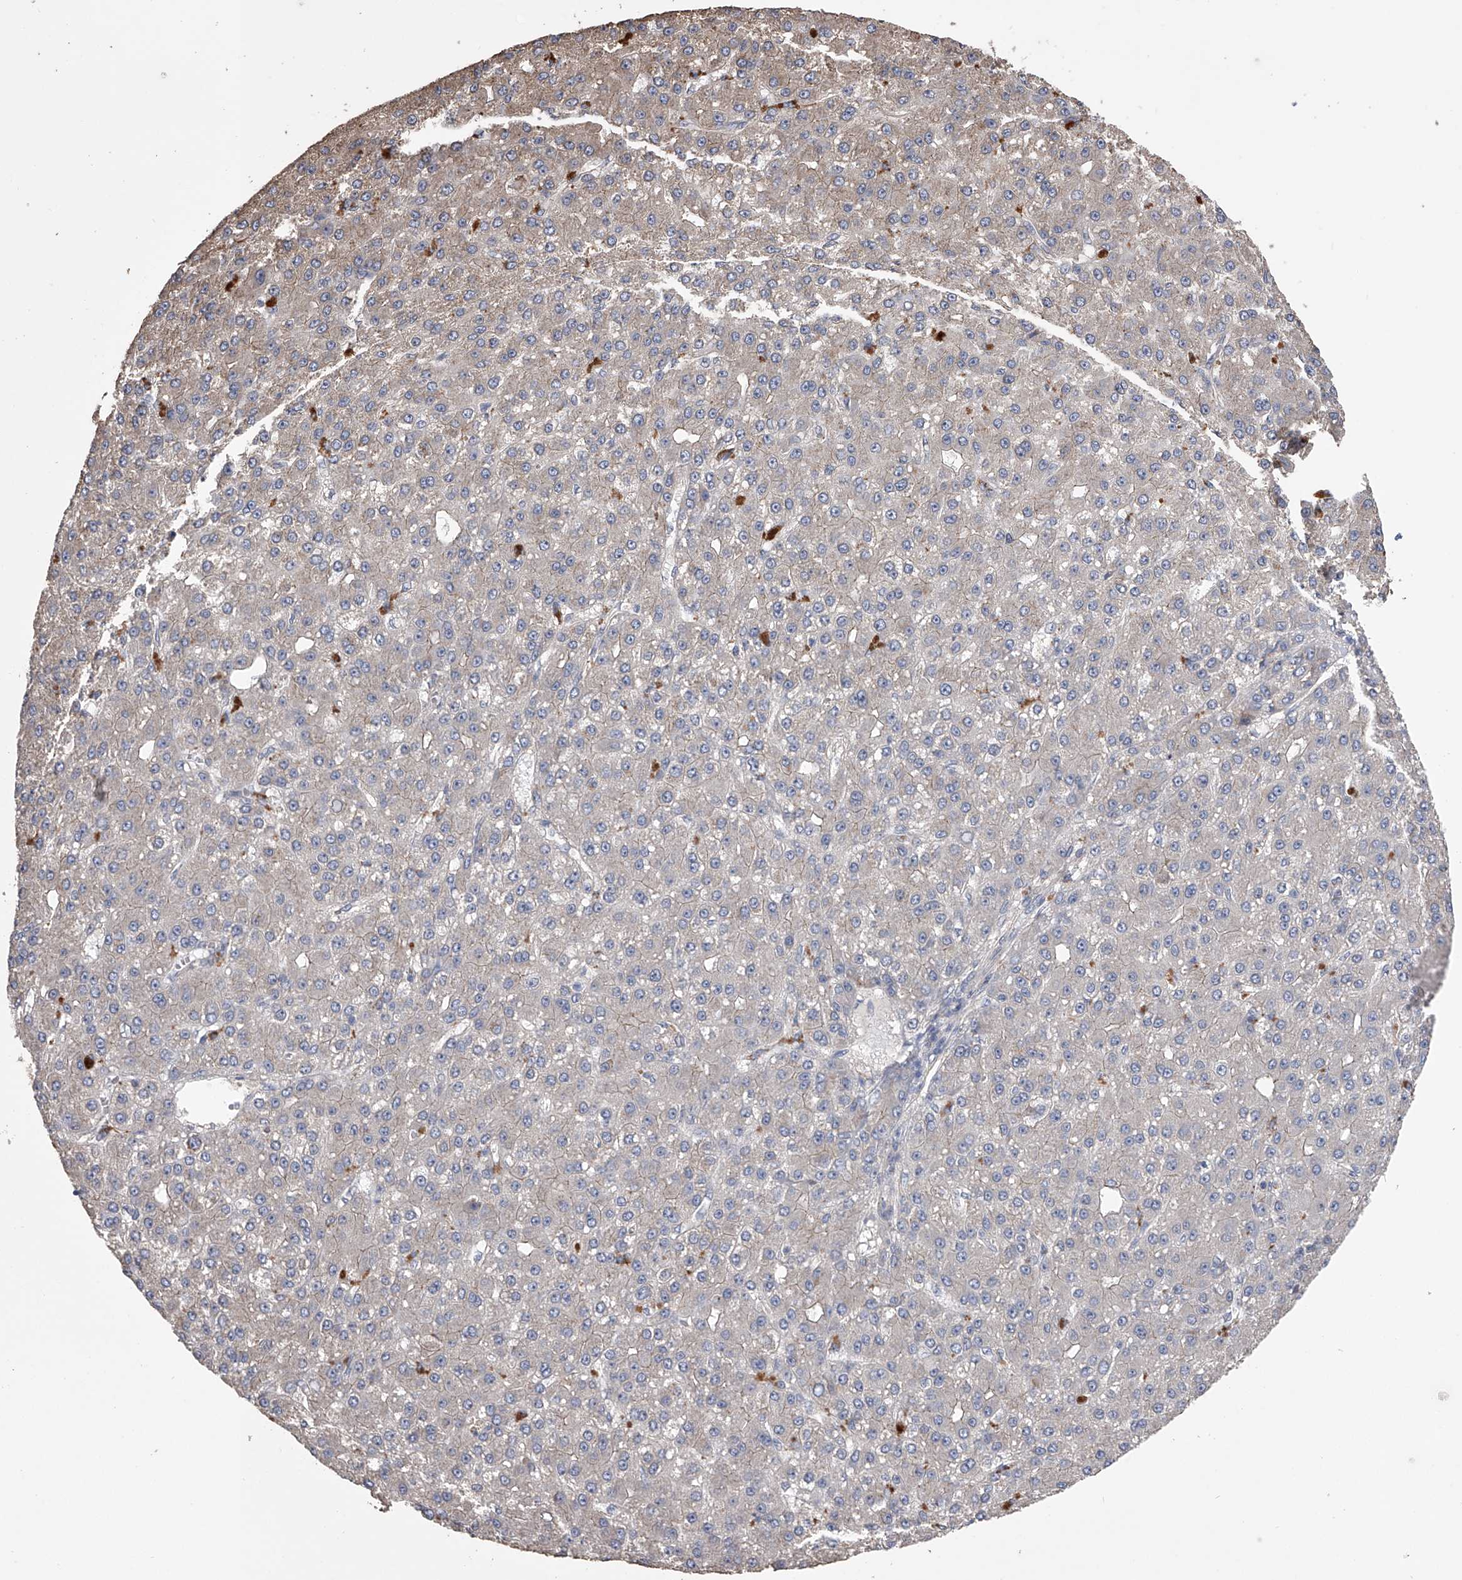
{"staining": {"intensity": "weak", "quantity": "<25%", "location": "cytoplasmic/membranous"}, "tissue": "liver cancer", "cell_type": "Tumor cells", "image_type": "cancer", "snomed": [{"axis": "morphology", "description": "Carcinoma, Hepatocellular, NOS"}, {"axis": "topography", "description": "Liver"}], "caption": "The micrograph demonstrates no staining of tumor cells in hepatocellular carcinoma (liver).", "gene": "ZNF343", "patient": {"sex": "male", "age": 67}}